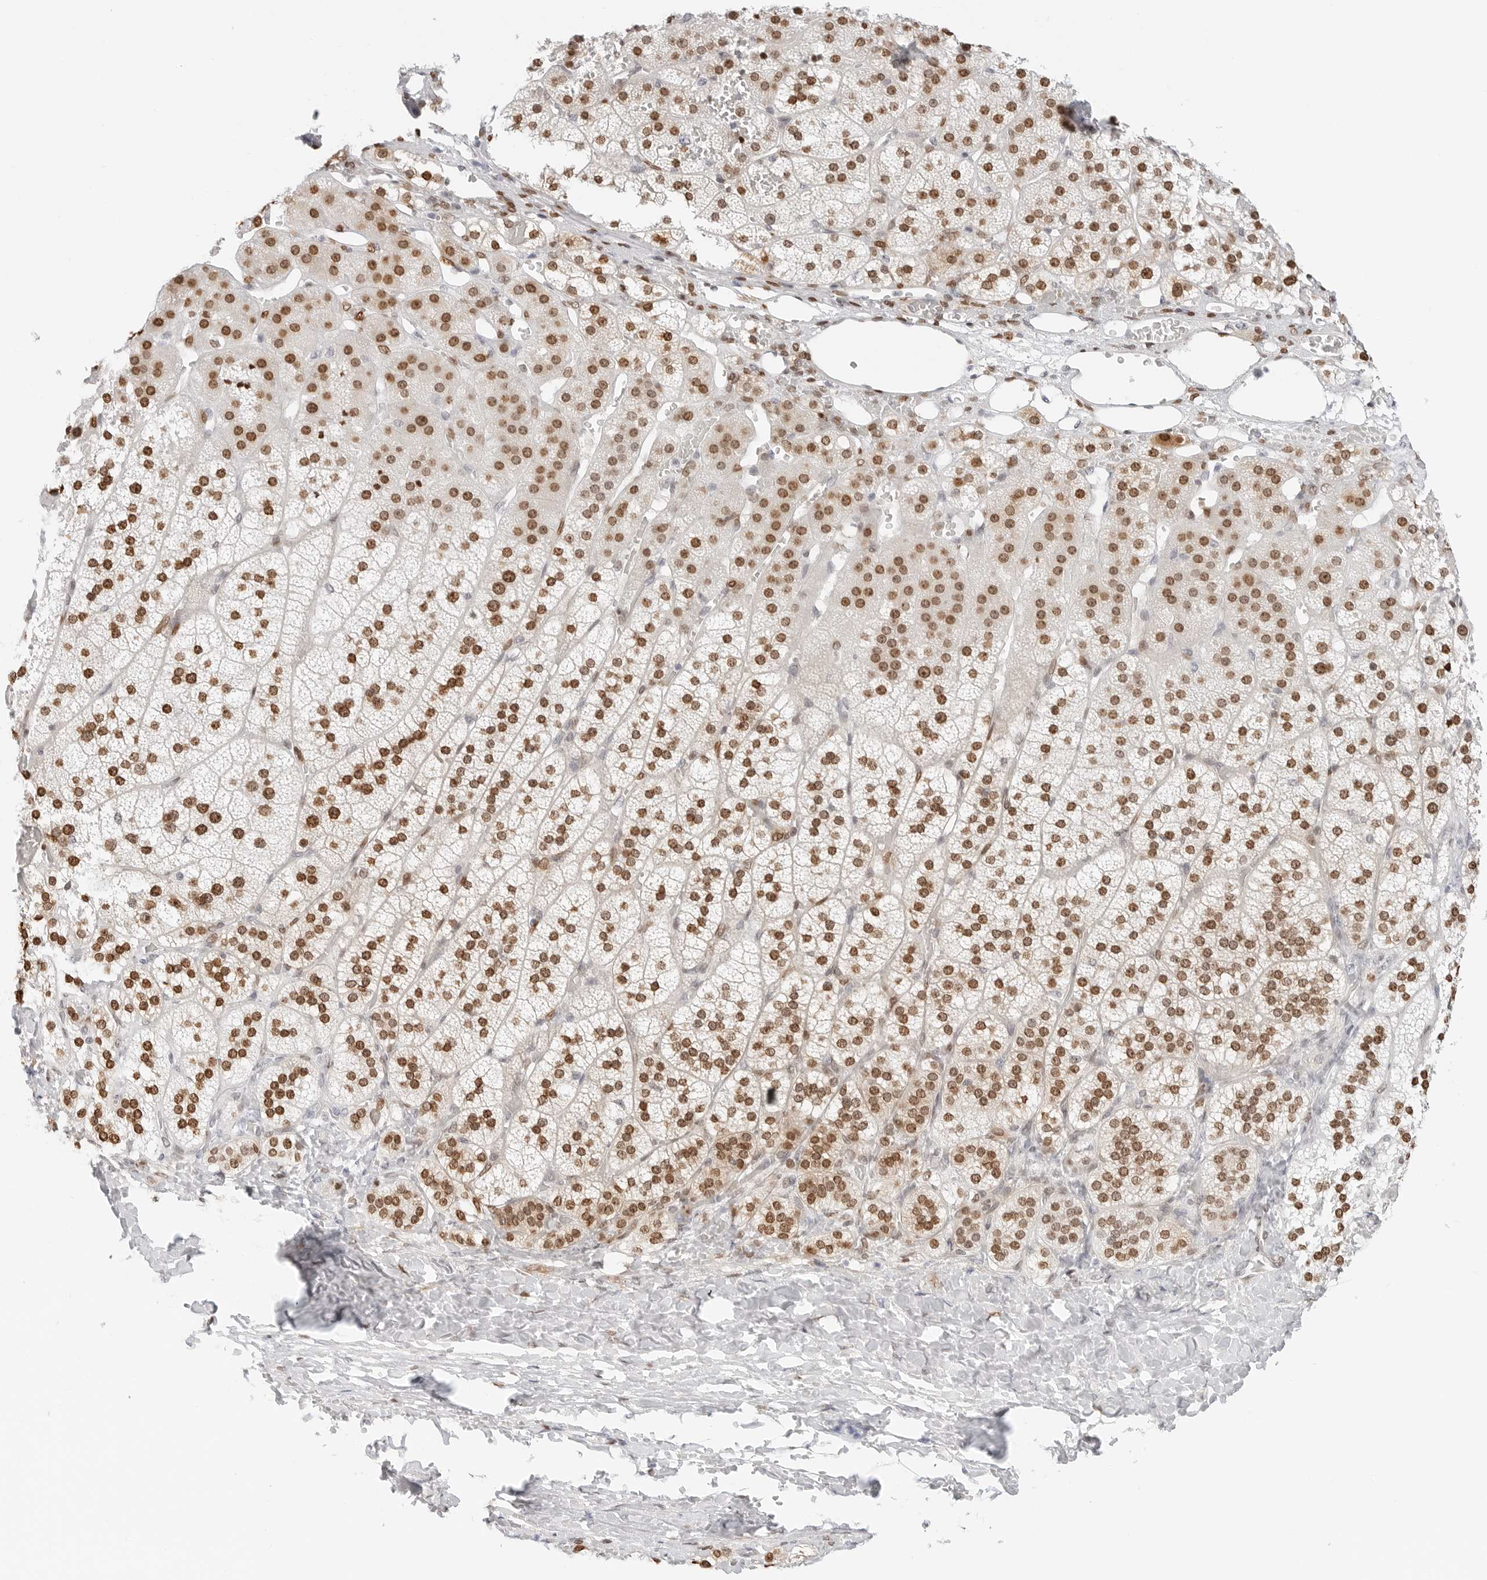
{"staining": {"intensity": "strong", "quantity": ">75%", "location": "nuclear"}, "tissue": "adrenal gland", "cell_type": "Glandular cells", "image_type": "normal", "snomed": [{"axis": "morphology", "description": "Normal tissue, NOS"}, {"axis": "topography", "description": "Adrenal gland"}], "caption": "Protein staining of unremarkable adrenal gland exhibits strong nuclear staining in about >75% of glandular cells. The protein is stained brown, and the nuclei are stained in blue (DAB IHC with brightfield microscopy, high magnification).", "gene": "SPIDR", "patient": {"sex": "female", "age": 44}}